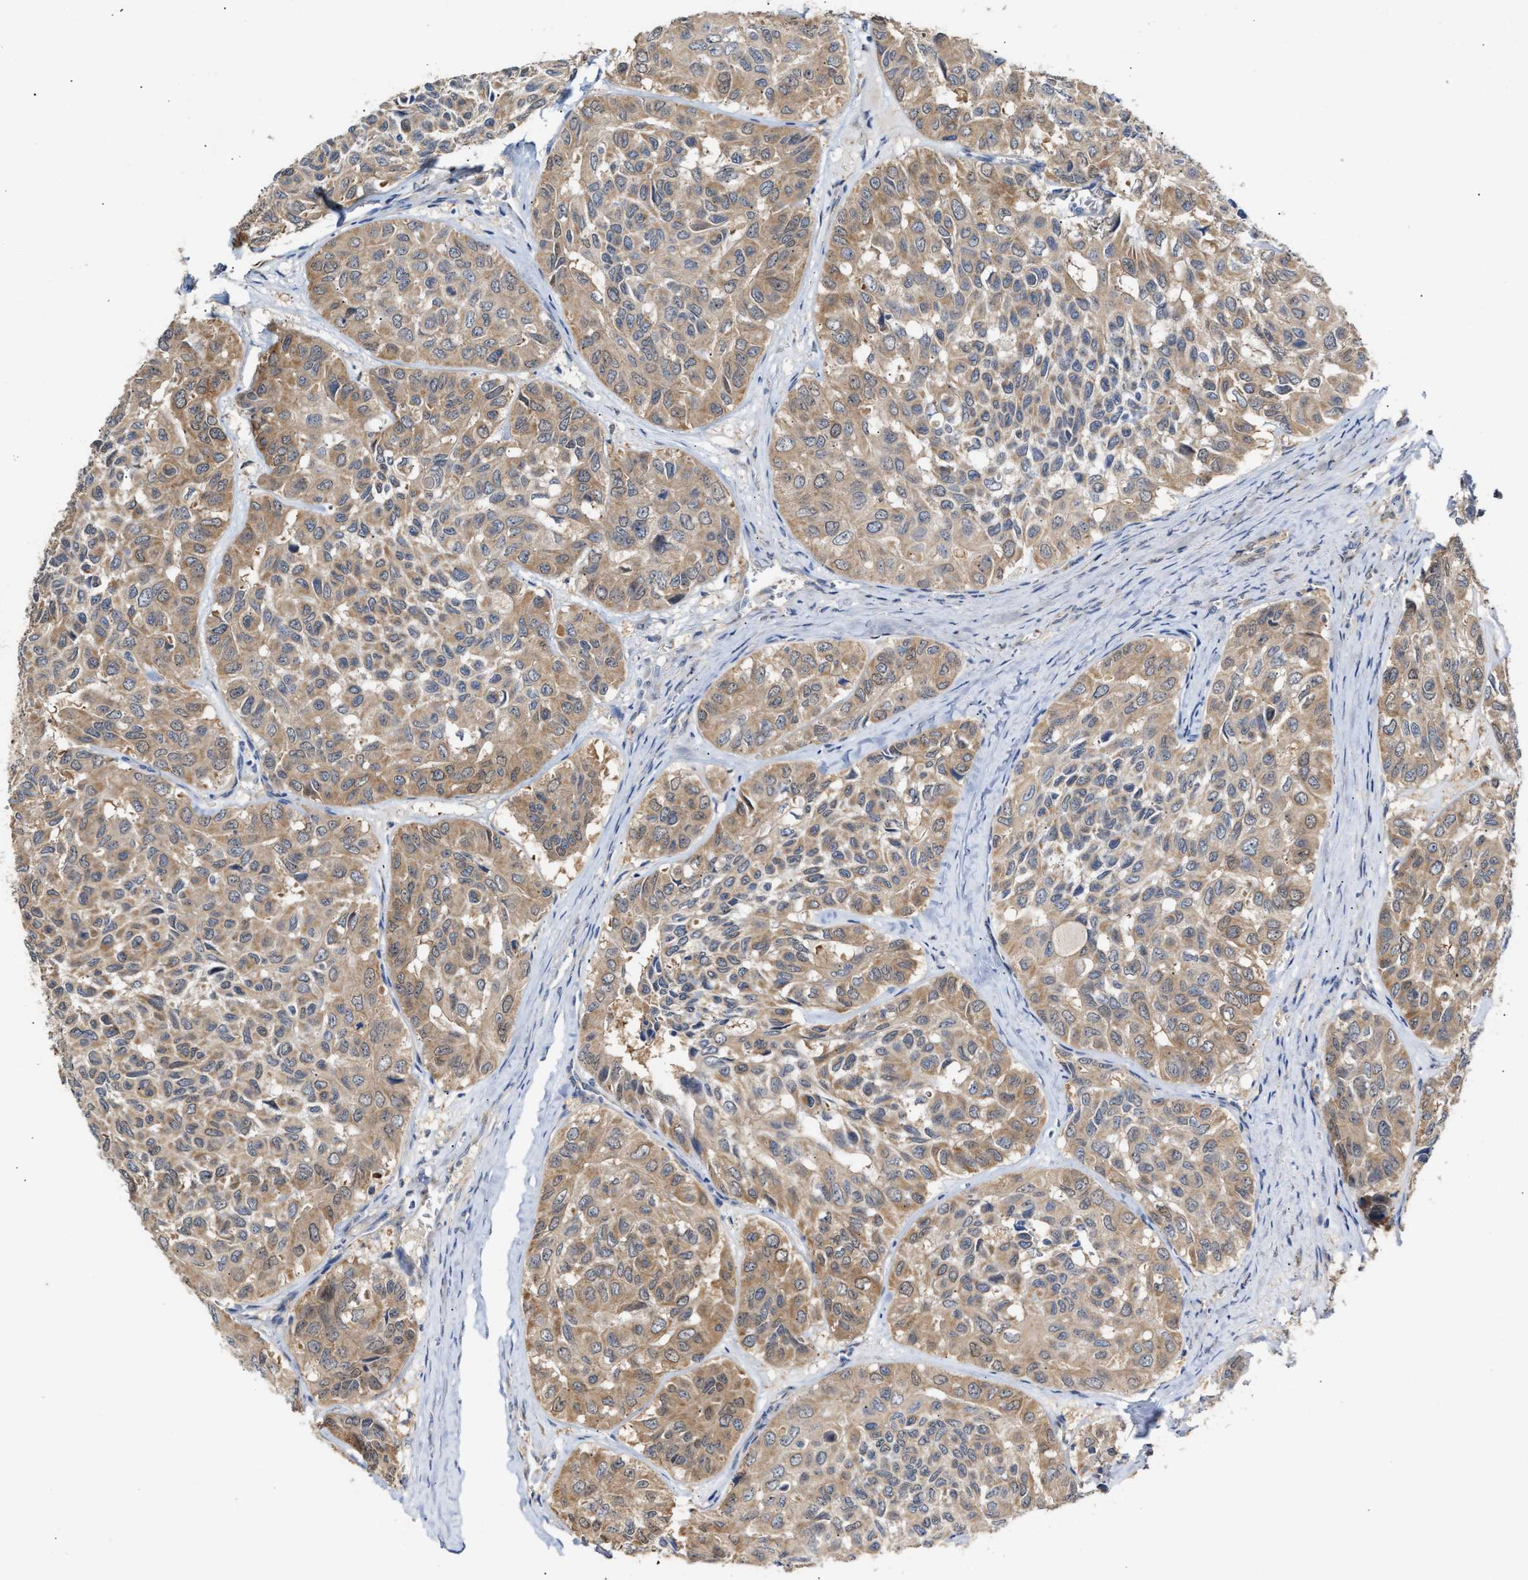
{"staining": {"intensity": "moderate", "quantity": ">75%", "location": "cytoplasmic/membranous"}, "tissue": "head and neck cancer", "cell_type": "Tumor cells", "image_type": "cancer", "snomed": [{"axis": "morphology", "description": "Adenocarcinoma, NOS"}, {"axis": "topography", "description": "Salivary gland, NOS"}, {"axis": "topography", "description": "Head-Neck"}], "caption": "Immunohistochemical staining of human adenocarcinoma (head and neck) demonstrates medium levels of moderate cytoplasmic/membranous positivity in approximately >75% of tumor cells. The protein is shown in brown color, while the nuclei are stained blue.", "gene": "BBLN", "patient": {"sex": "female", "age": 76}}